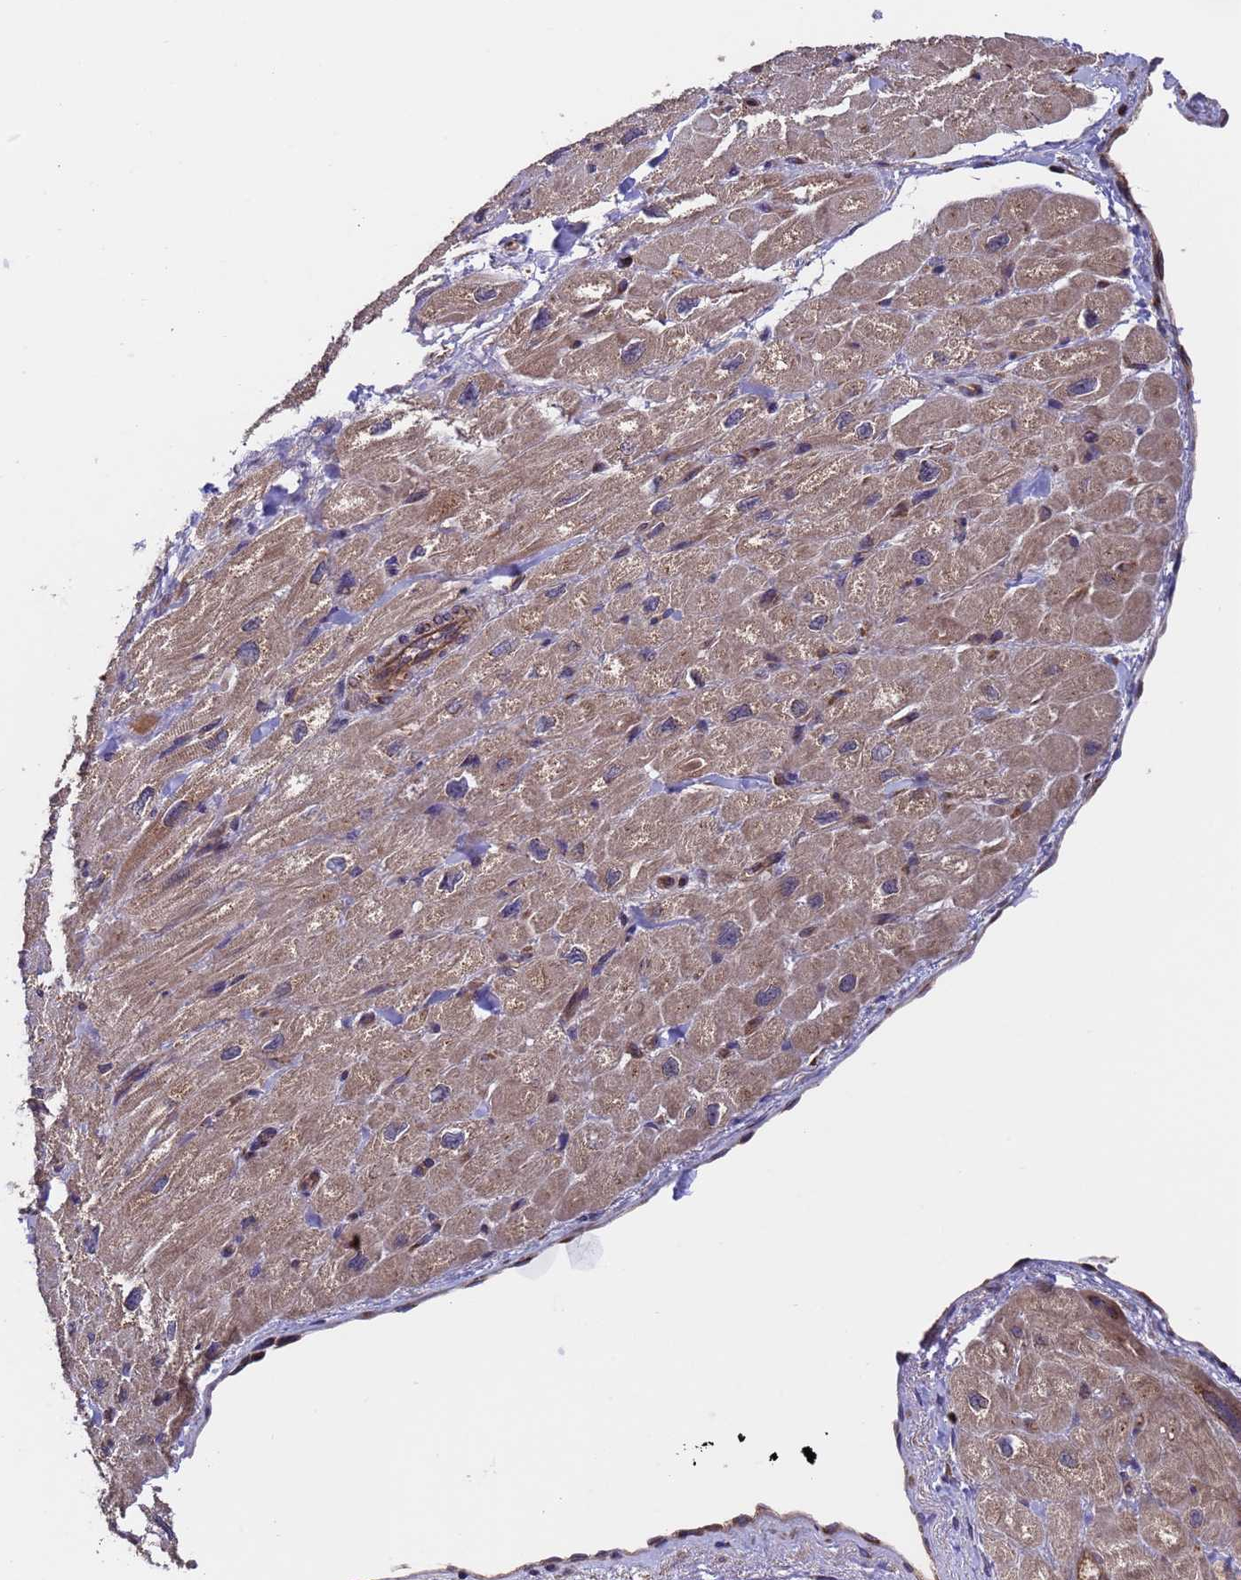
{"staining": {"intensity": "moderate", "quantity": "25%-75%", "location": "cytoplasmic/membranous"}, "tissue": "heart muscle", "cell_type": "Cardiomyocytes", "image_type": "normal", "snomed": [{"axis": "morphology", "description": "Normal tissue, NOS"}, {"axis": "topography", "description": "Heart"}], "caption": "This is a micrograph of immunohistochemistry staining of unremarkable heart muscle, which shows moderate positivity in the cytoplasmic/membranous of cardiomyocytes.", "gene": "TSR3", "patient": {"sex": "male", "age": 65}}